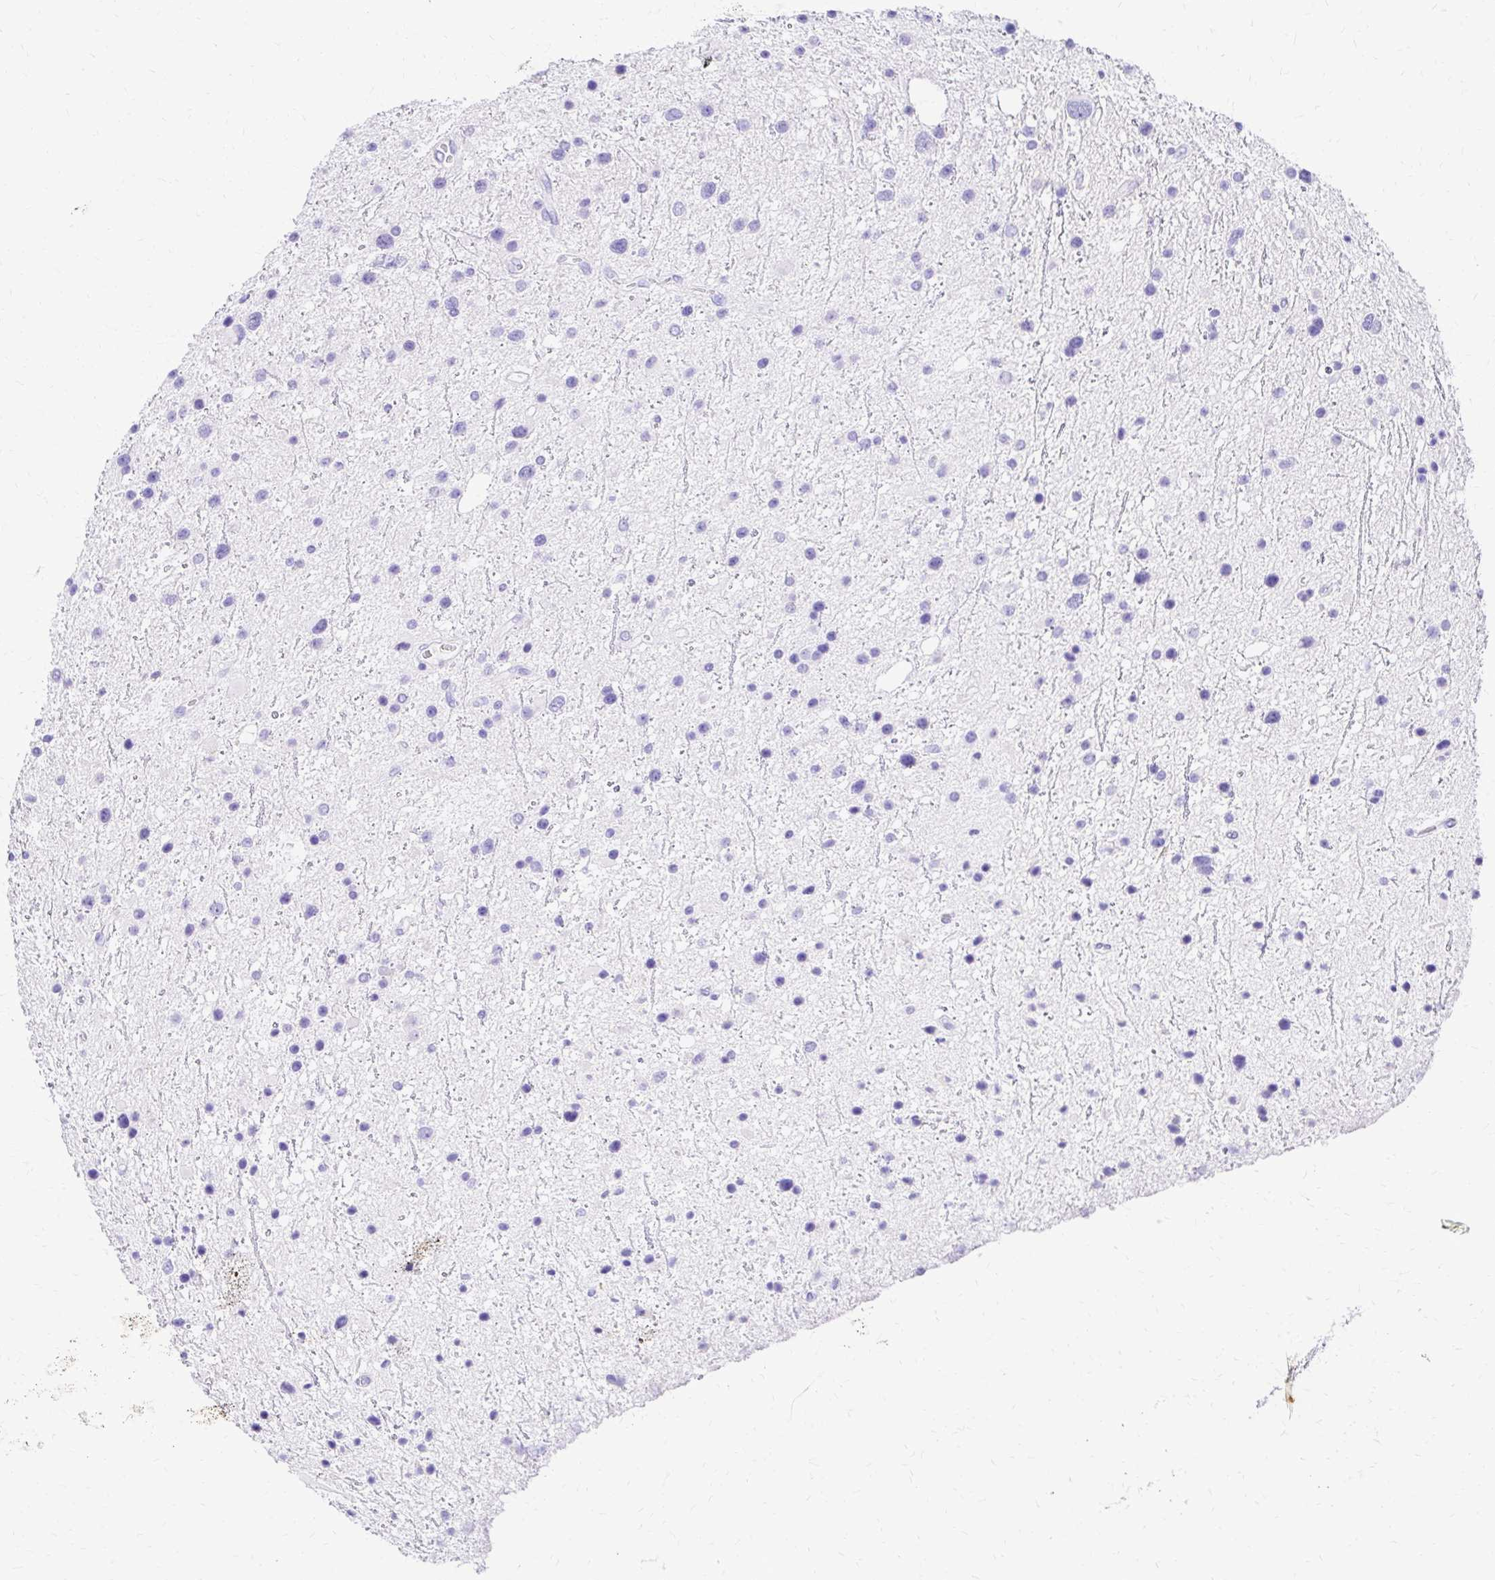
{"staining": {"intensity": "negative", "quantity": "none", "location": "none"}, "tissue": "glioma", "cell_type": "Tumor cells", "image_type": "cancer", "snomed": [{"axis": "morphology", "description": "Glioma, malignant, Low grade"}, {"axis": "topography", "description": "Brain"}], "caption": "Immunohistochemistry (IHC) of human glioma shows no expression in tumor cells.", "gene": "S100G", "patient": {"sex": "female", "age": 32}}